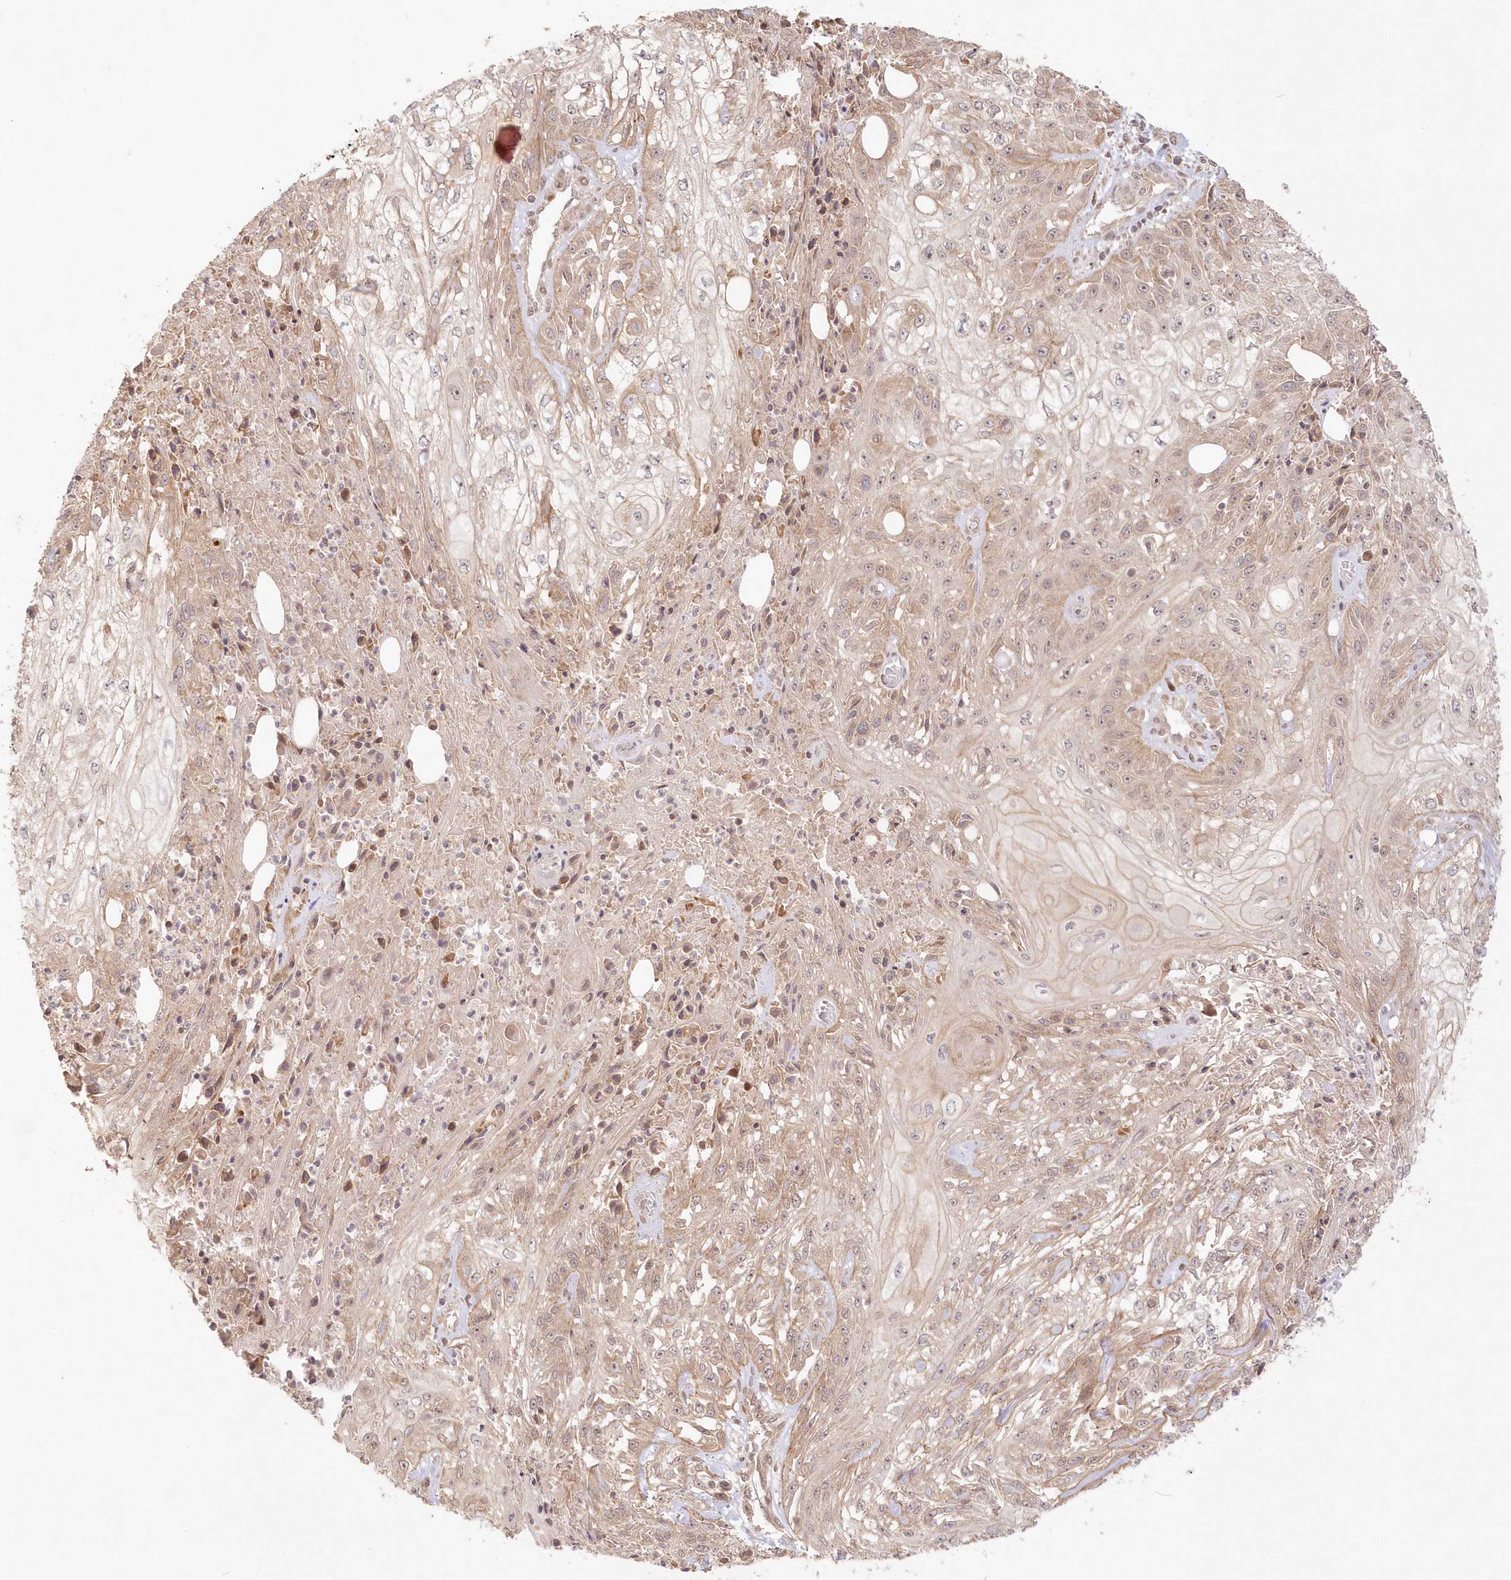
{"staining": {"intensity": "weak", "quantity": ">75%", "location": "cytoplasmic/membranous"}, "tissue": "skin cancer", "cell_type": "Tumor cells", "image_type": "cancer", "snomed": [{"axis": "morphology", "description": "Squamous cell carcinoma, NOS"}, {"axis": "morphology", "description": "Squamous cell carcinoma, metastatic, NOS"}, {"axis": "topography", "description": "Skin"}, {"axis": "topography", "description": "Lymph node"}], "caption": "Protein staining of squamous cell carcinoma (skin) tissue demonstrates weak cytoplasmic/membranous positivity in approximately >75% of tumor cells. Nuclei are stained in blue.", "gene": "KIAA0232", "patient": {"sex": "male", "age": 75}}